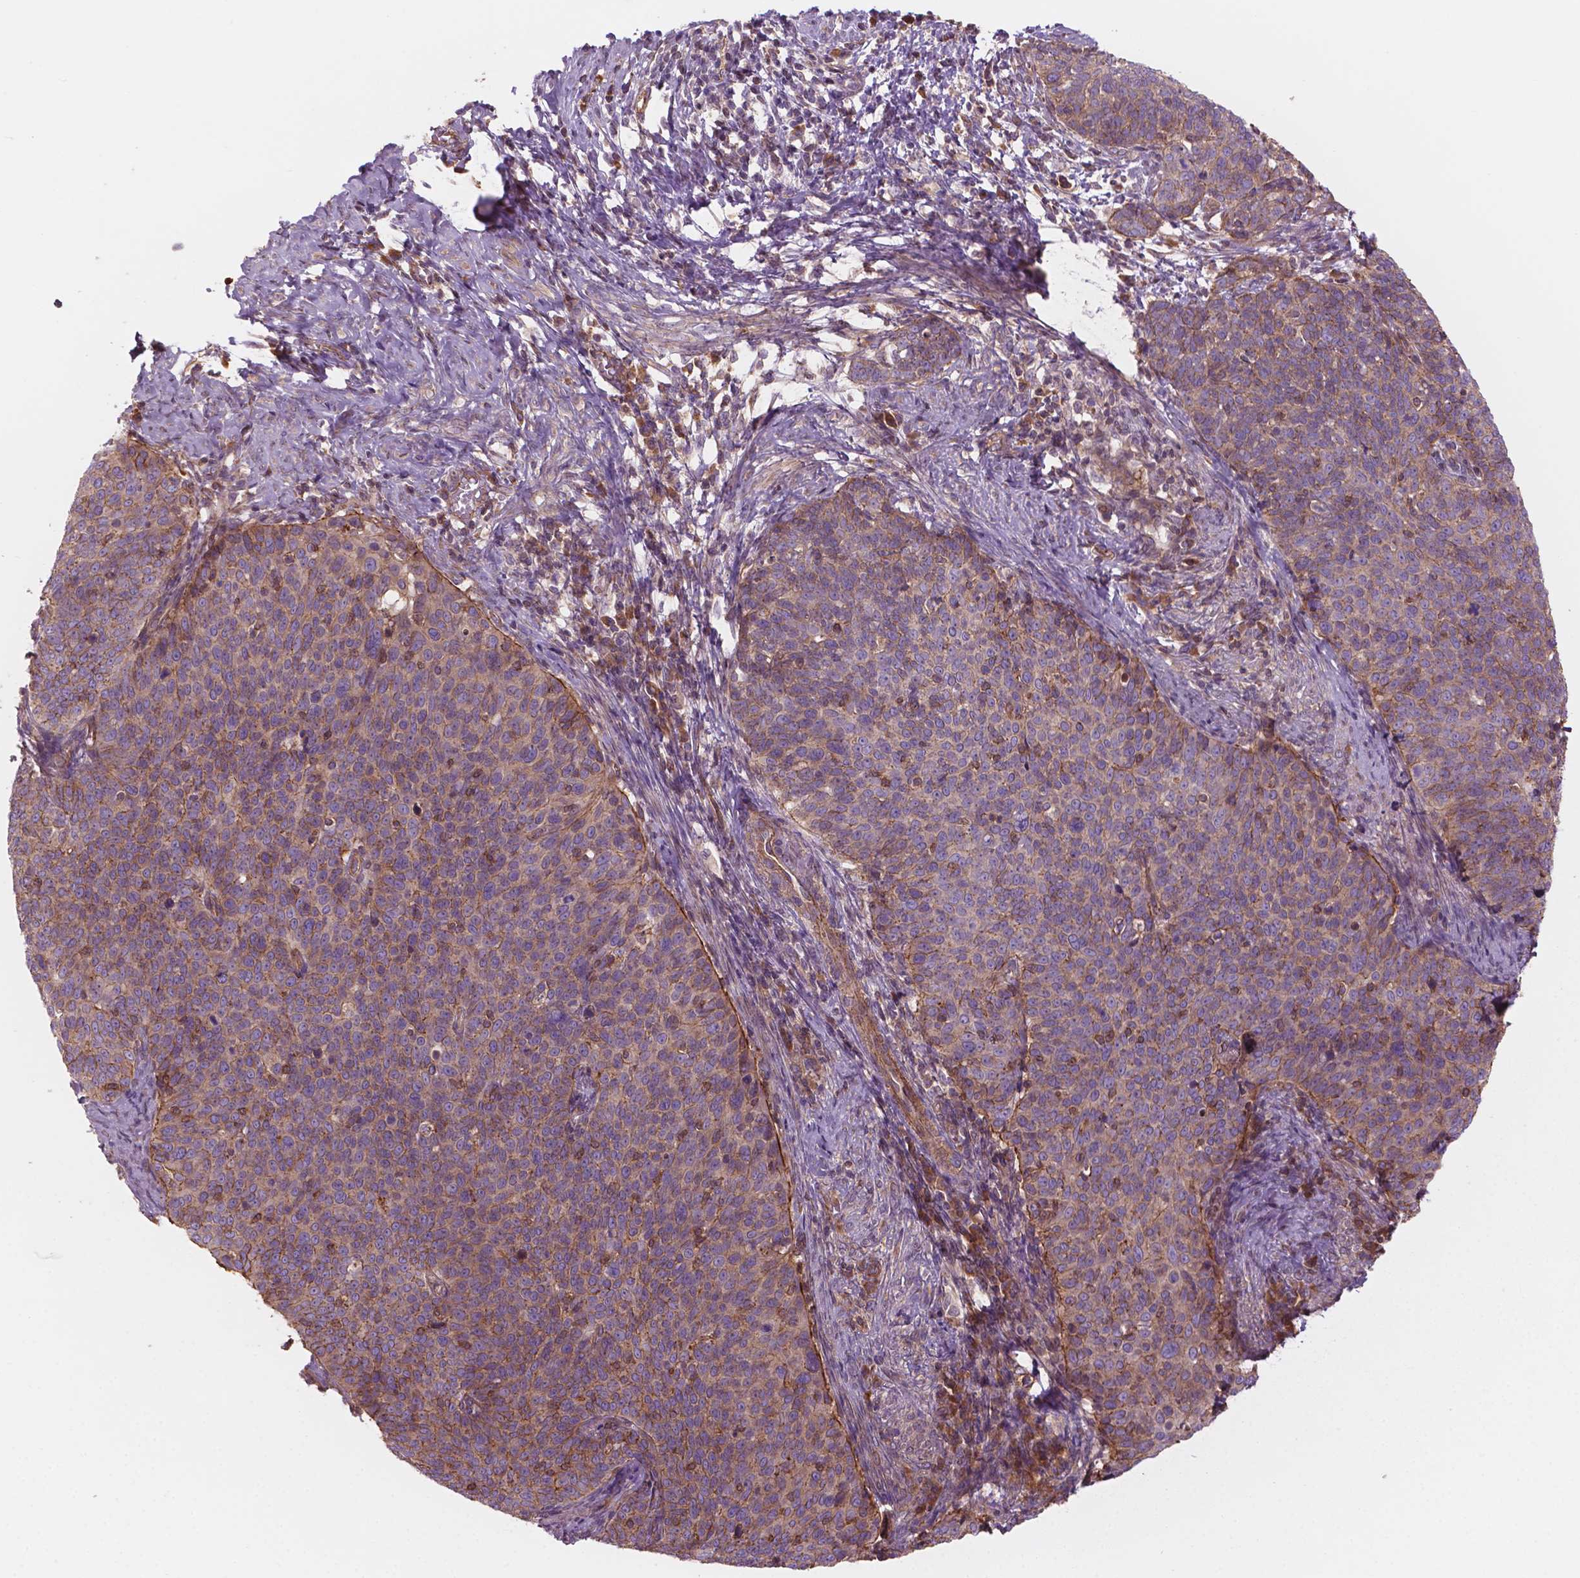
{"staining": {"intensity": "moderate", "quantity": "<25%", "location": "cytoplasmic/membranous"}, "tissue": "cervical cancer", "cell_type": "Tumor cells", "image_type": "cancer", "snomed": [{"axis": "morphology", "description": "Normal tissue, NOS"}, {"axis": "morphology", "description": "Squamous cell carcinoma, NOS"}, {"axis": "topography", "description": "Cervix"}], "caption": "Protein staining of cervical cancer (squamous cell carcinoma) tissue demonstrates moderate cytoplasmic/membranous expression in approximately <25% of tumor cells. (DAB IHC, brown staining for protein, blue staining for nuclei).", "gene": "SURF4", "patient": {"sex": "female", "age": 39}}